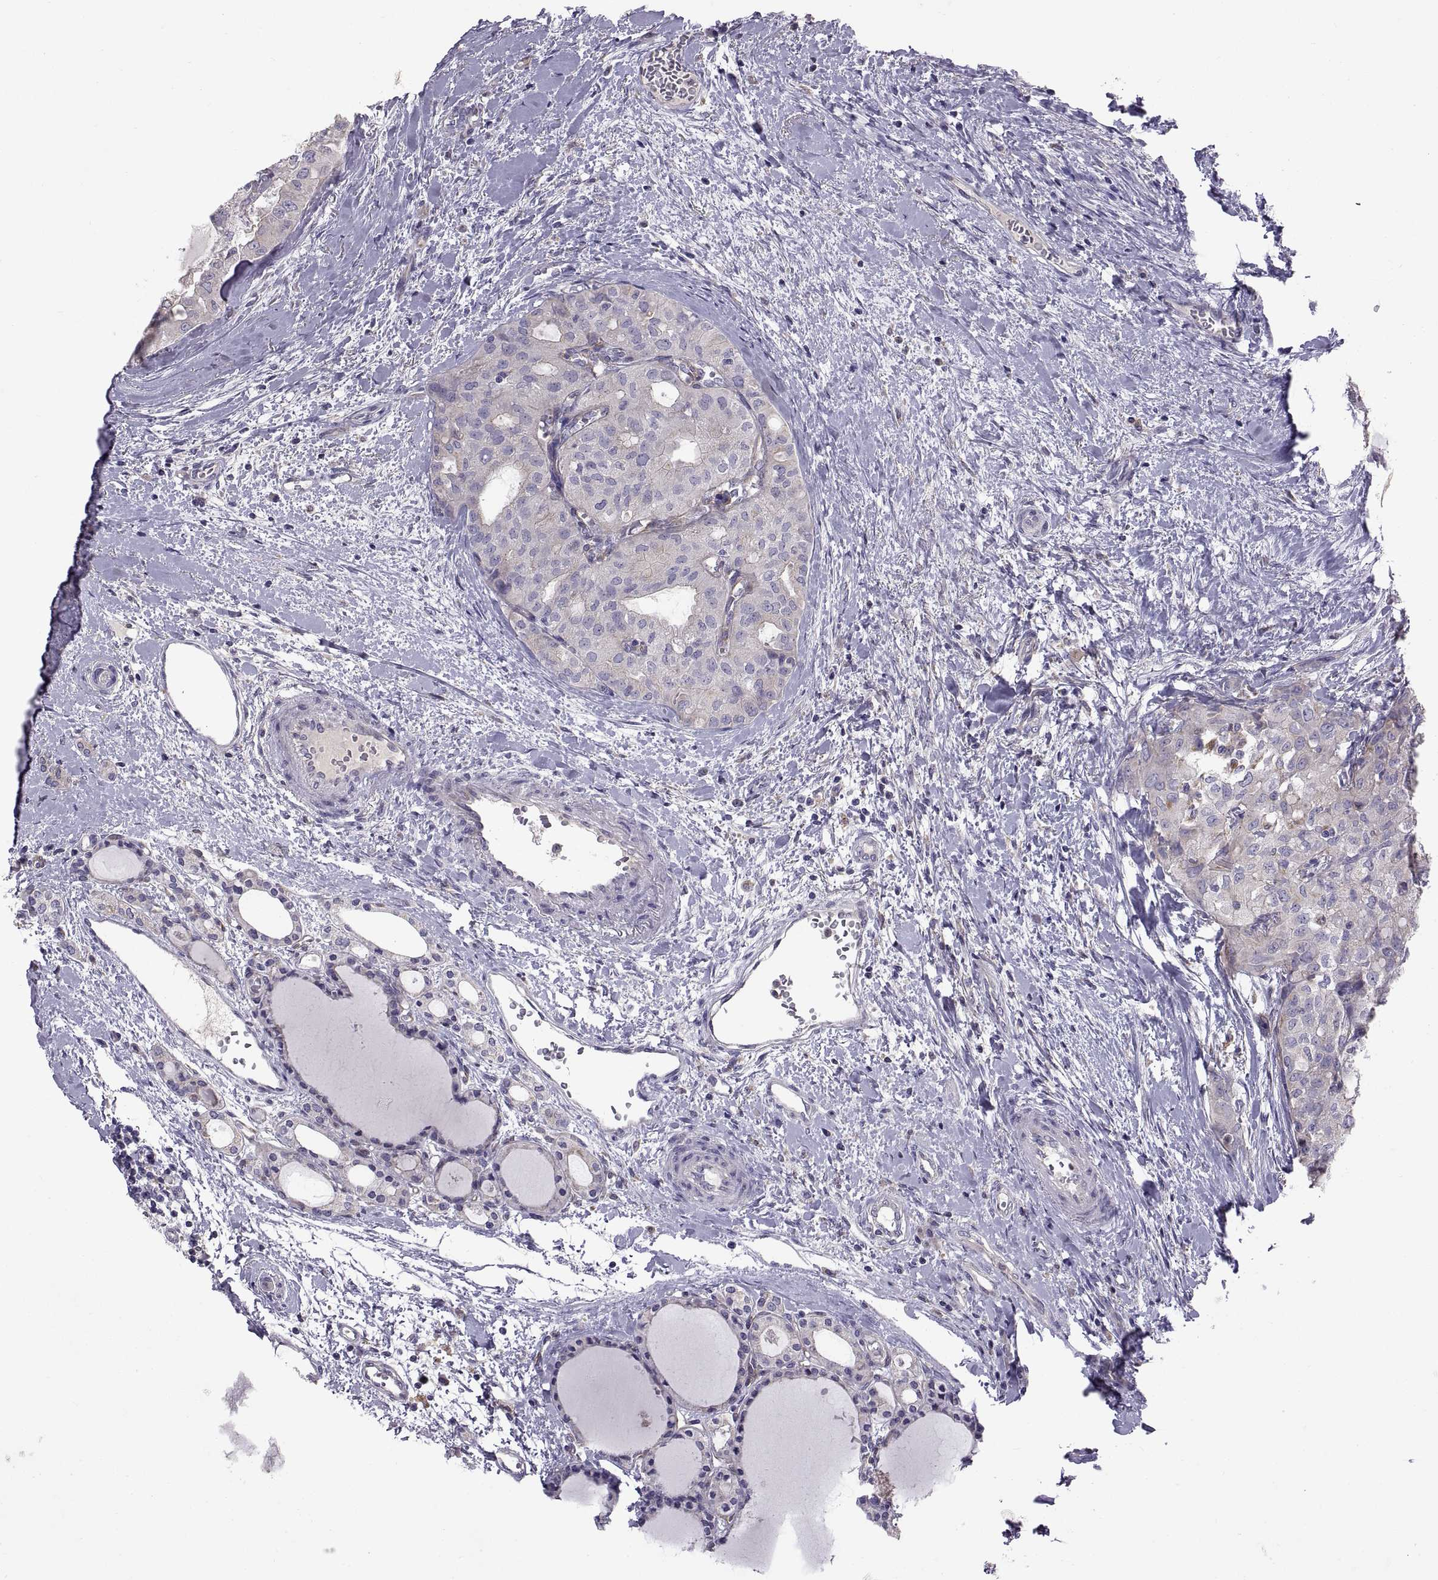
{"staining": {"intensity": "negative", "quantity": "none", "location": "none"}, "tissue": "thyroid cancer", "cell_type": "Tumor cells", "image_type": "cancer", "snomed": [{"axis": "morphology", "description": "Follicular adenoma carcinoma, NOS"}, {"axis": "topography", "description": "Thyroid gland"}], "caption": "Immunohistochemistry image of neoplastic tissue: human follicular adenoma carcinoma (thyroid) stained with DAB shows no significant protein staining in tumor cells. Brightfield microscopy of immunohistochemistry (IHC) stained with DAB (3,3'-diaminobenzidine) (brown) and hematoxylin (blue), captured at high magnification.", "gene": "ARSL", "patient": {"sex": "male", "age": 75}}